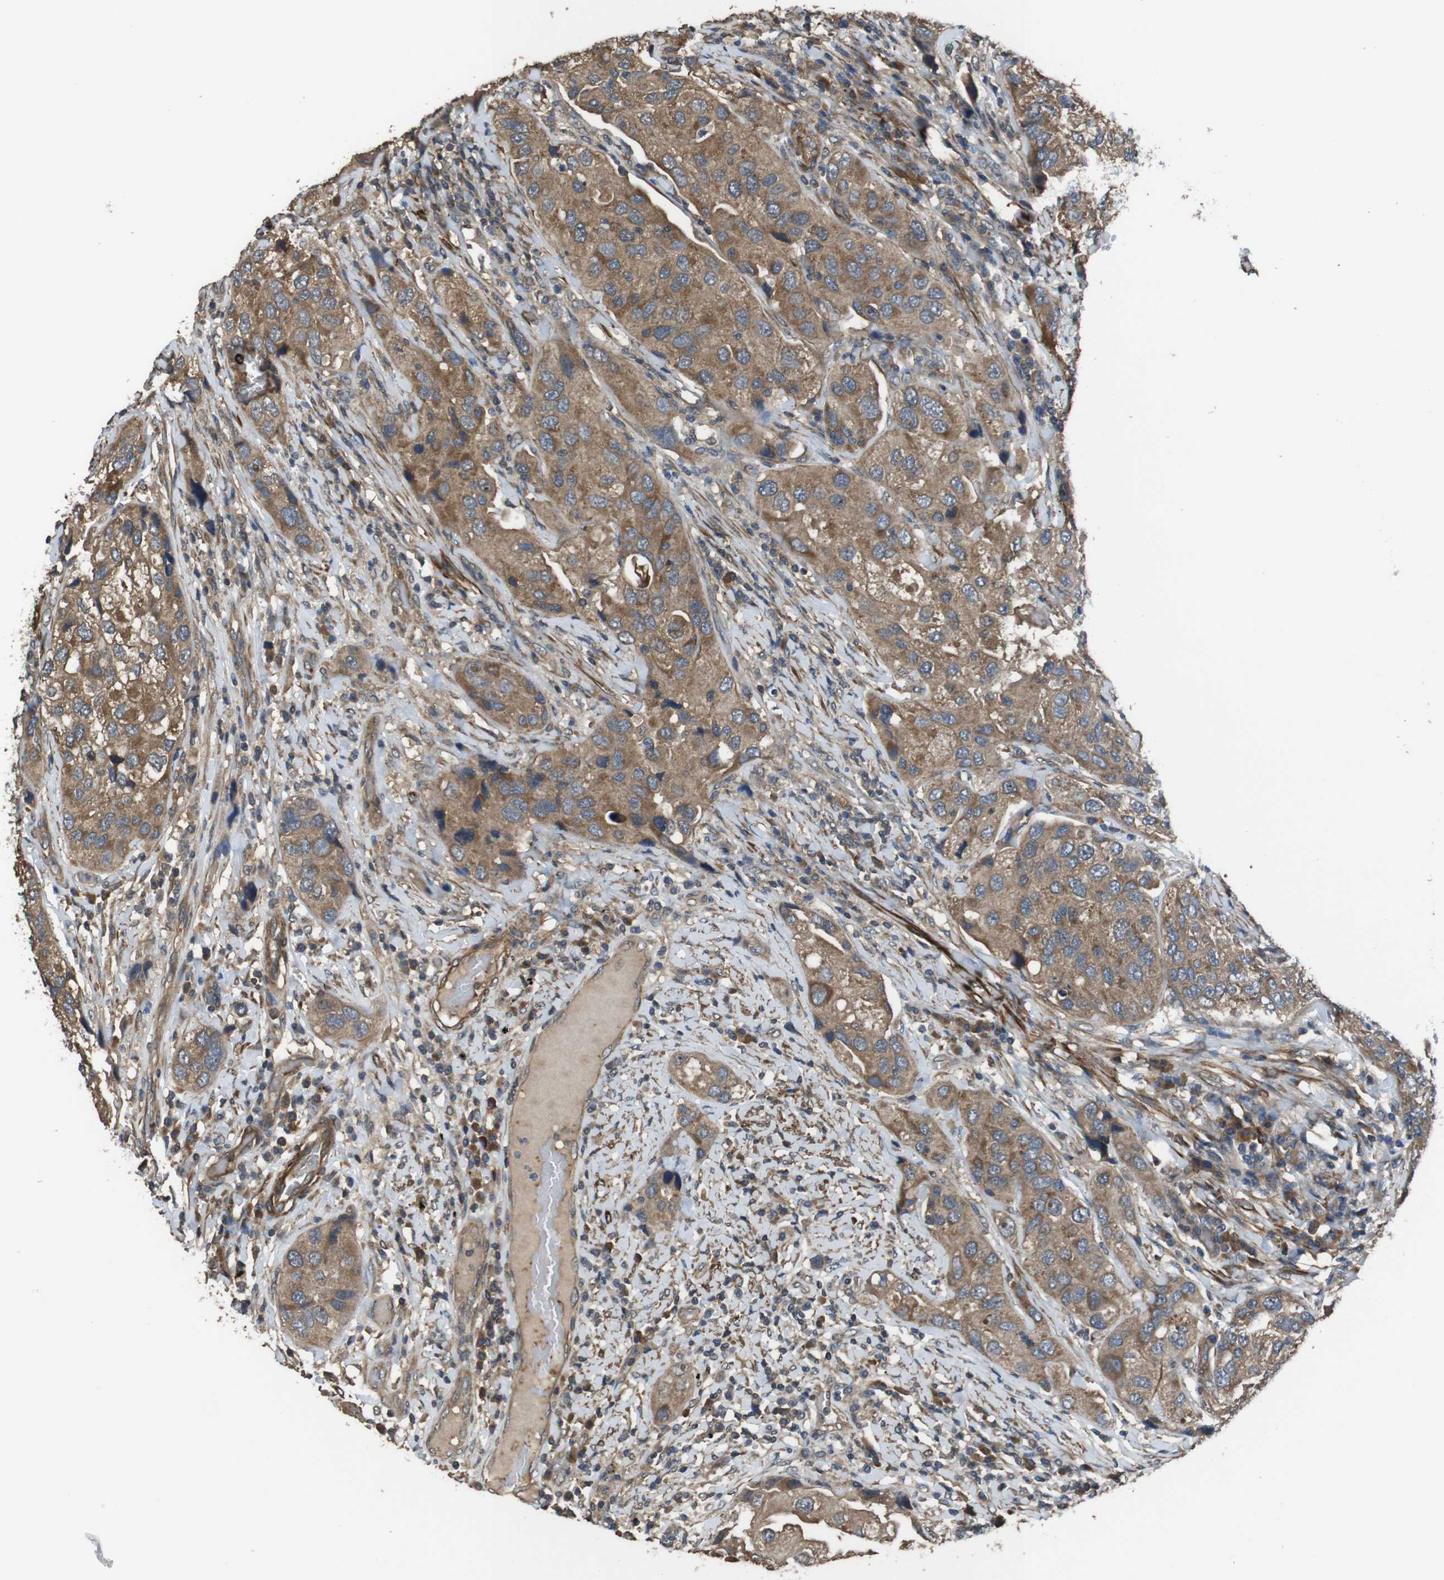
{"staining": {"intensity": "moderate", "quantity": ">75%", "location": "cytoplasmic/membranous"}, "tissue": "urothelial cancer", "cell_type": "Tumor cells", "image_type": "cancer", "snomed": [{"axis": "morphology", "description": "Urothelial carcinoma, High grade"}, {"axis": "topography", "description": "Urinary bladder"}], "caption": "Immunohistochemistry (IHC) micrograph of neoplastic tissue: human urothelial carcinoma (high-grade) stained using immunohistochemistry shows medium levels of moderate protein expression localized specifically in the cytoplasmic/membranous of tumor cells, appearing as a cytoplasmic/membranous brown color.", "gene": "FUT2", "patient": {"sex": "female", "age": 64}}